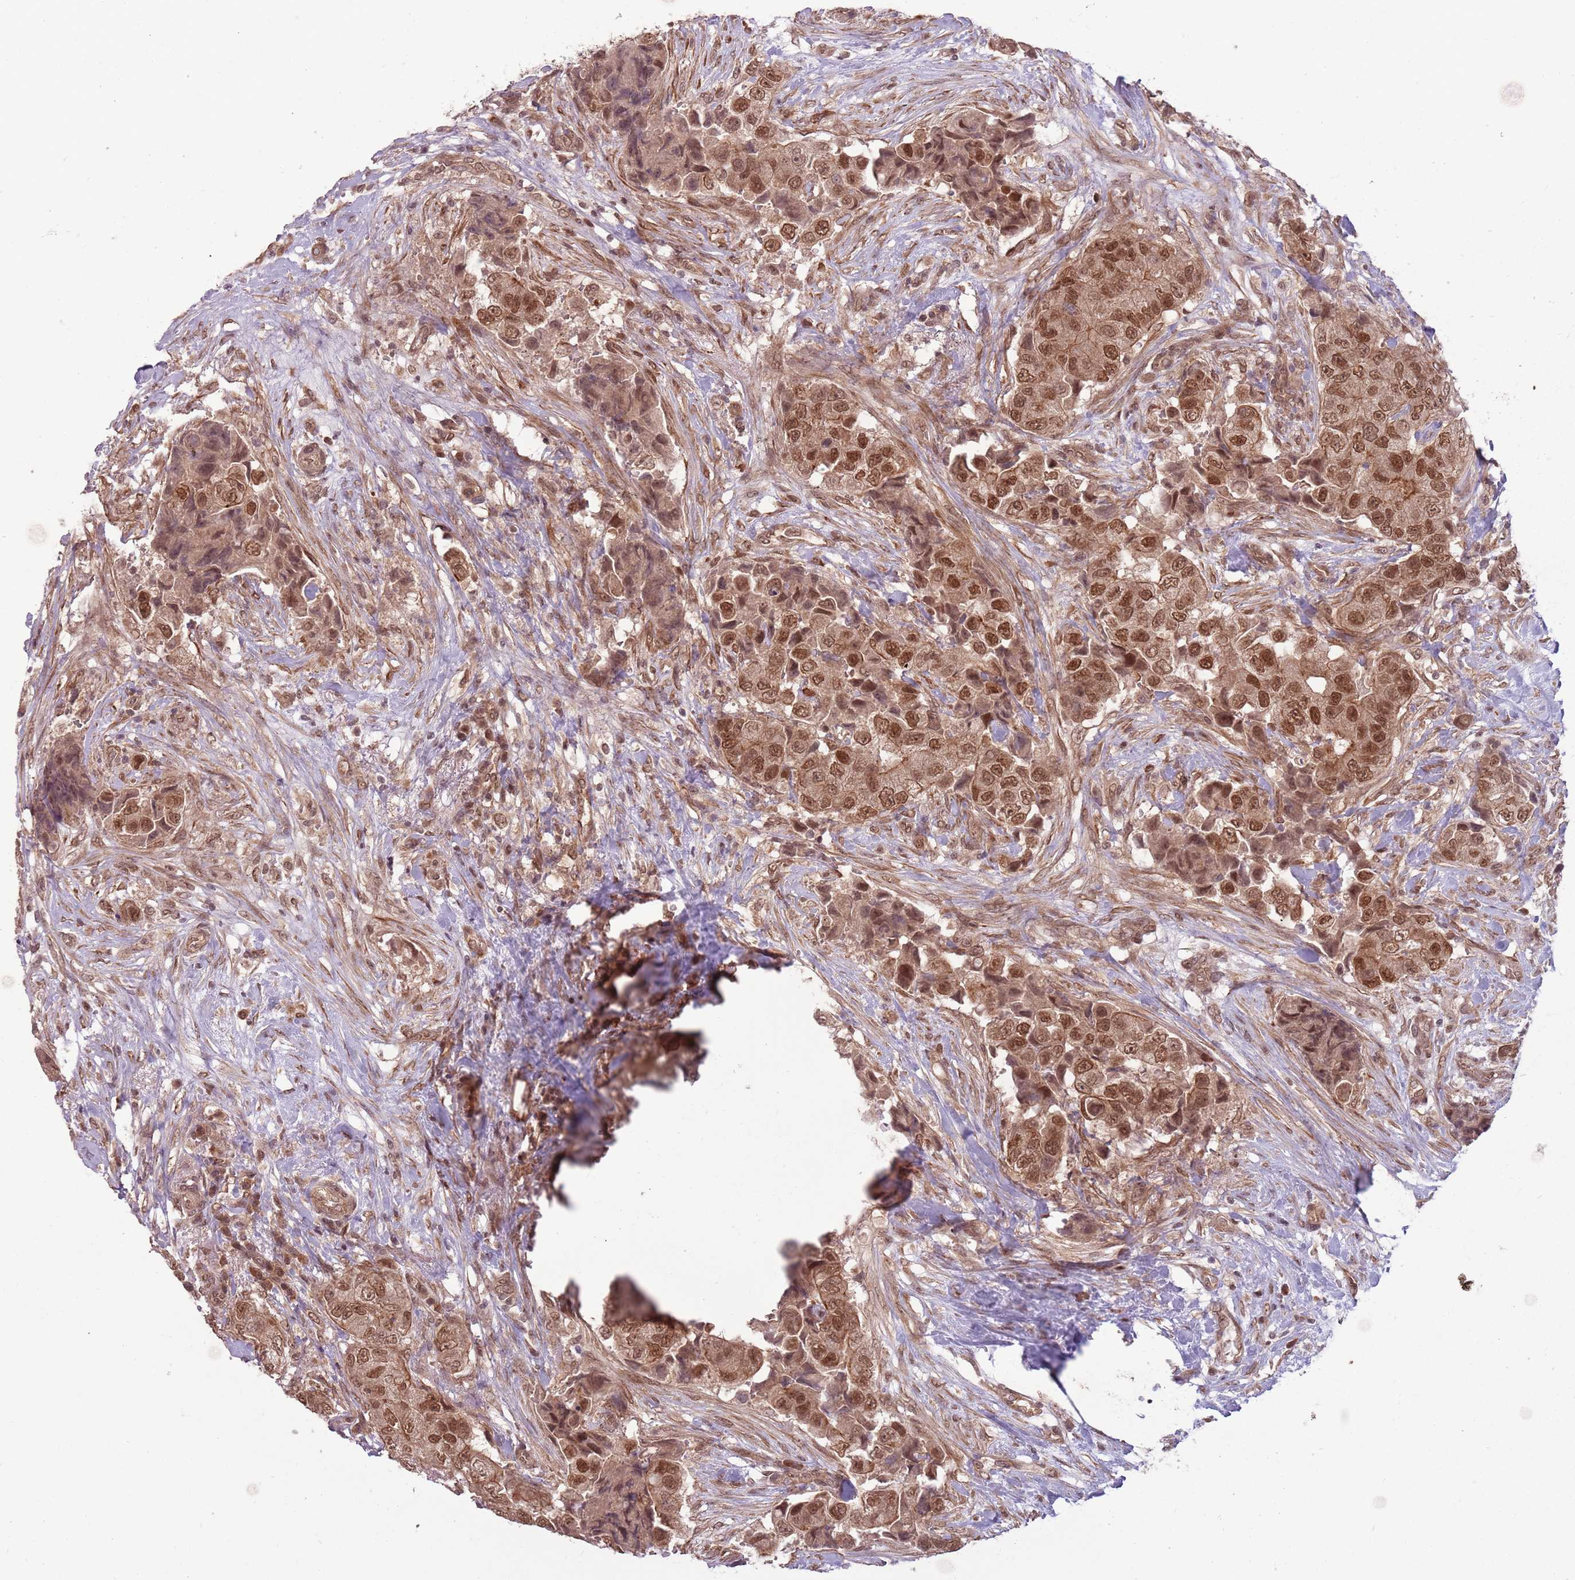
{"staining": {"intensity": "moderate", "quantity": ">75%", "location": "cytoplasmic/membranous,nuclear"}, "tissue": "breast cancer", "cell_type": "Tumor cells", "image_type": "cancer", "snomed": [{"axis": "morphology", "description": "Normal tissue, NOS"}, {"axis": "morphology", "description": "Duct carcinoma"}, {"axis": "topography", "description": "Breast"}], "caption": "Infiltrating ductal carcinoma (breast) tissue shows moderate cytoplasmic/membranous and nuclear expression in about >75% of tumor cells", "gene": "ADAMTS3", "patient": {"sex": "female", "age": 62}}